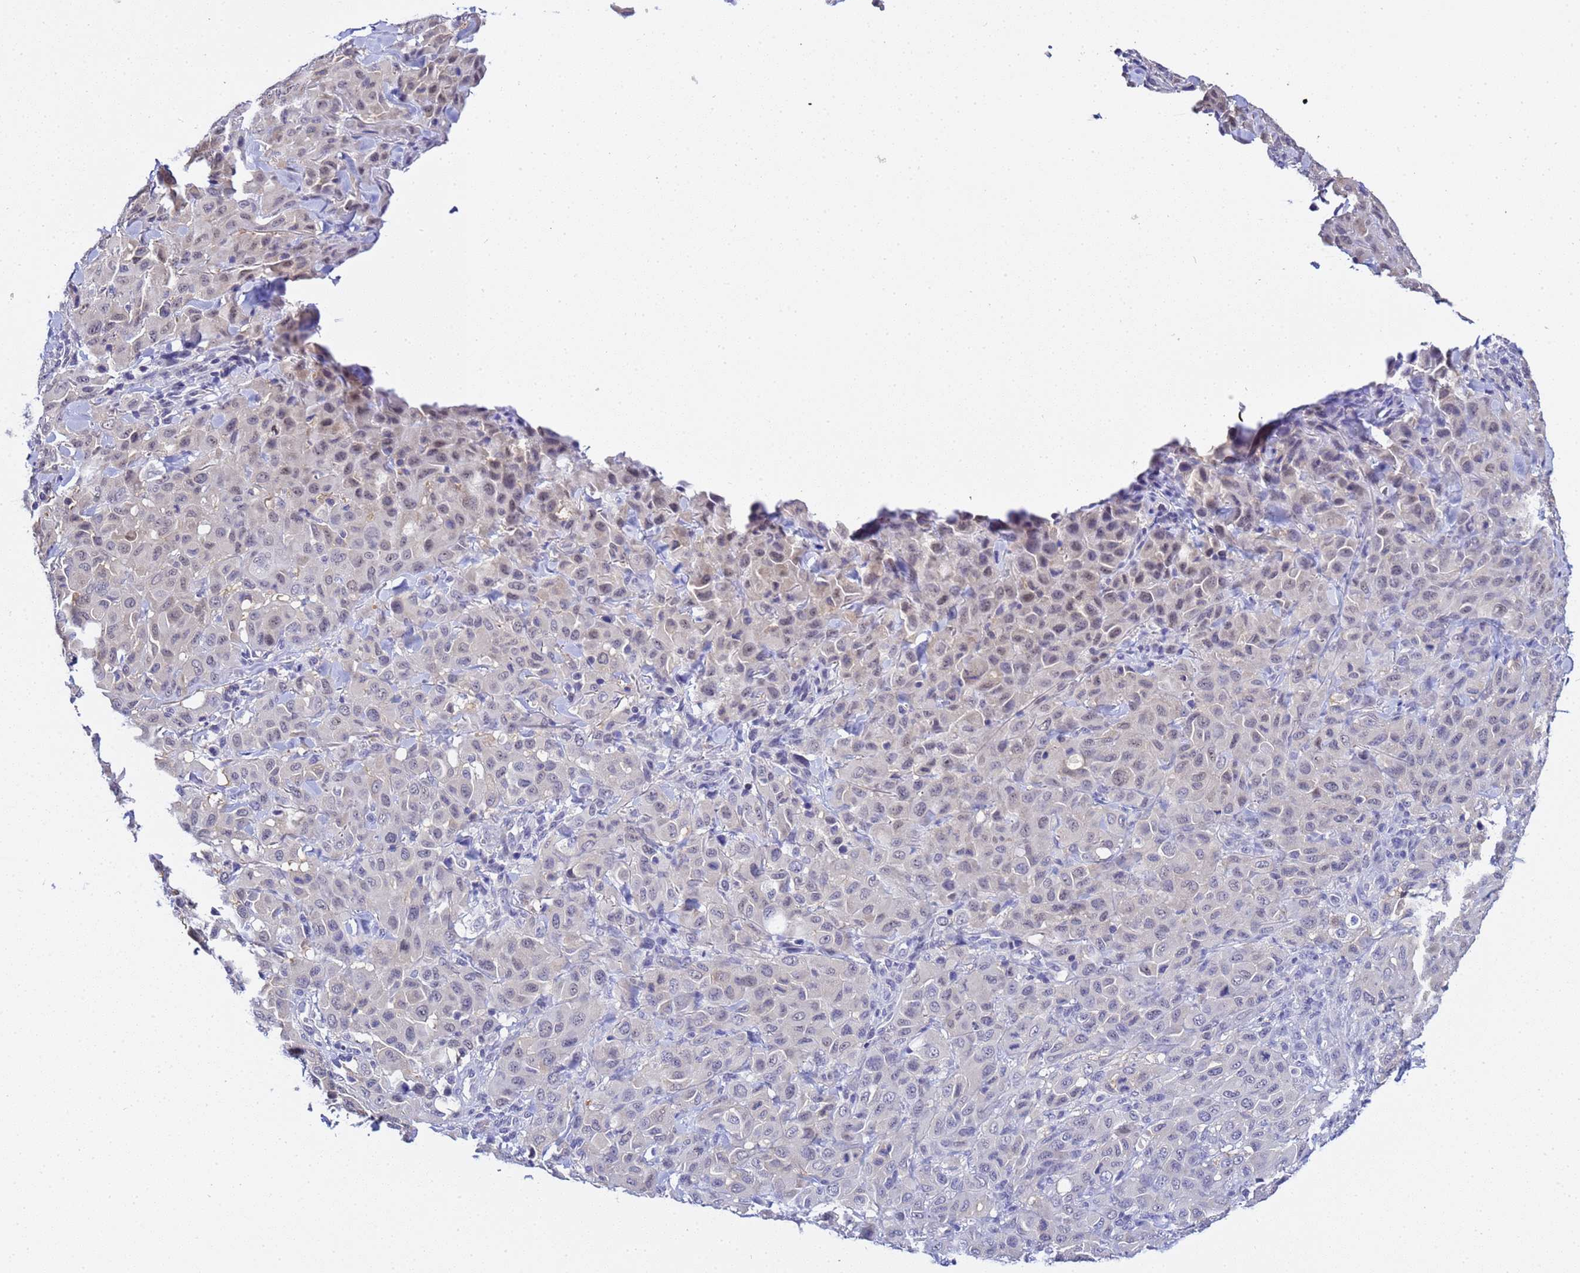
{"staining": {"intensity": "weak", "quantity": "<25%", "location": "nuclear"}, "tissue": "melanoma", "cell_type": "Tumor cells", "image_type": "cancer", "snomed": [{"axis": "morphology", "description": "Malignant melanoma, Metastatic site"}, {"axis": "topography", "description": "Skin"}], "caption": "Immunohistochemistry (IHC) micrograph of neoplastic tissue: human malignant melanoma (metastatic site) stained with DAB demonstrates no significant protein staining in tumor cells. (Immunohistochemistry, brightfield microscopy, high magnification).", "gene": "ACTL6B", "patient": {"sex": "female", "age": 81}}